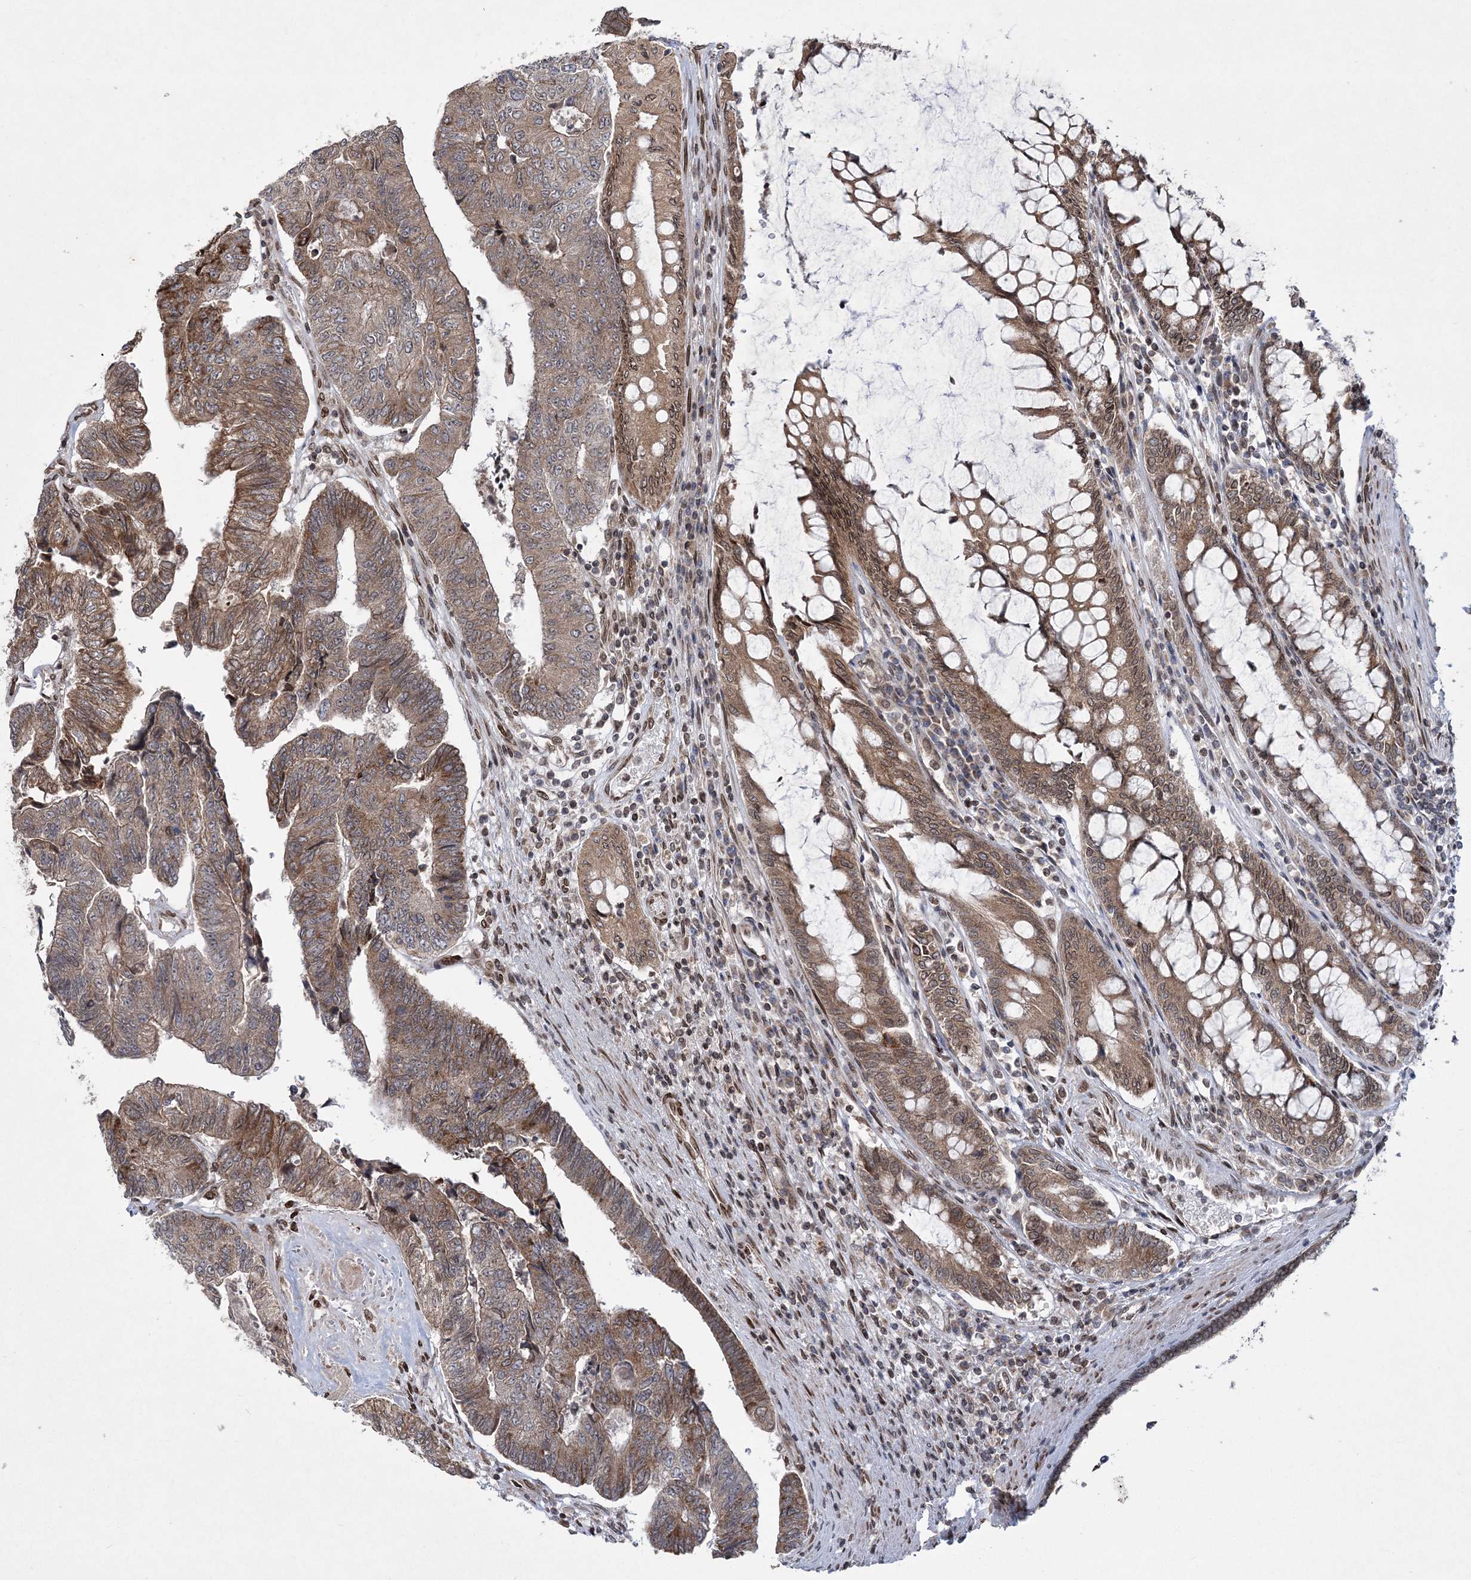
{"staining": {"intensity": "weak", "quantity": ">75%", "location": "cytoplasmic/membranous"}, "tissue": "colorectal cancer", "cell_type": "Tumor cells", "image_type": "cancer", "snomed": [{"axis": "morphology", "description": "Adenocarcinoma, NOS"}, {"axis": "topography", "description": "Colon"}], "caption": "An IHC photomicrograph of tumor tissue is shown. Protein staining in brown shows weak cytoplasmic/membranous positivity in colorectal adenocarcinoma within tumor cells. (brown staining indicates protein expression, while blue staining denotes nuclei).", "gene": "DNAJC27", "patient": {"sex": "female", "age": 67}}